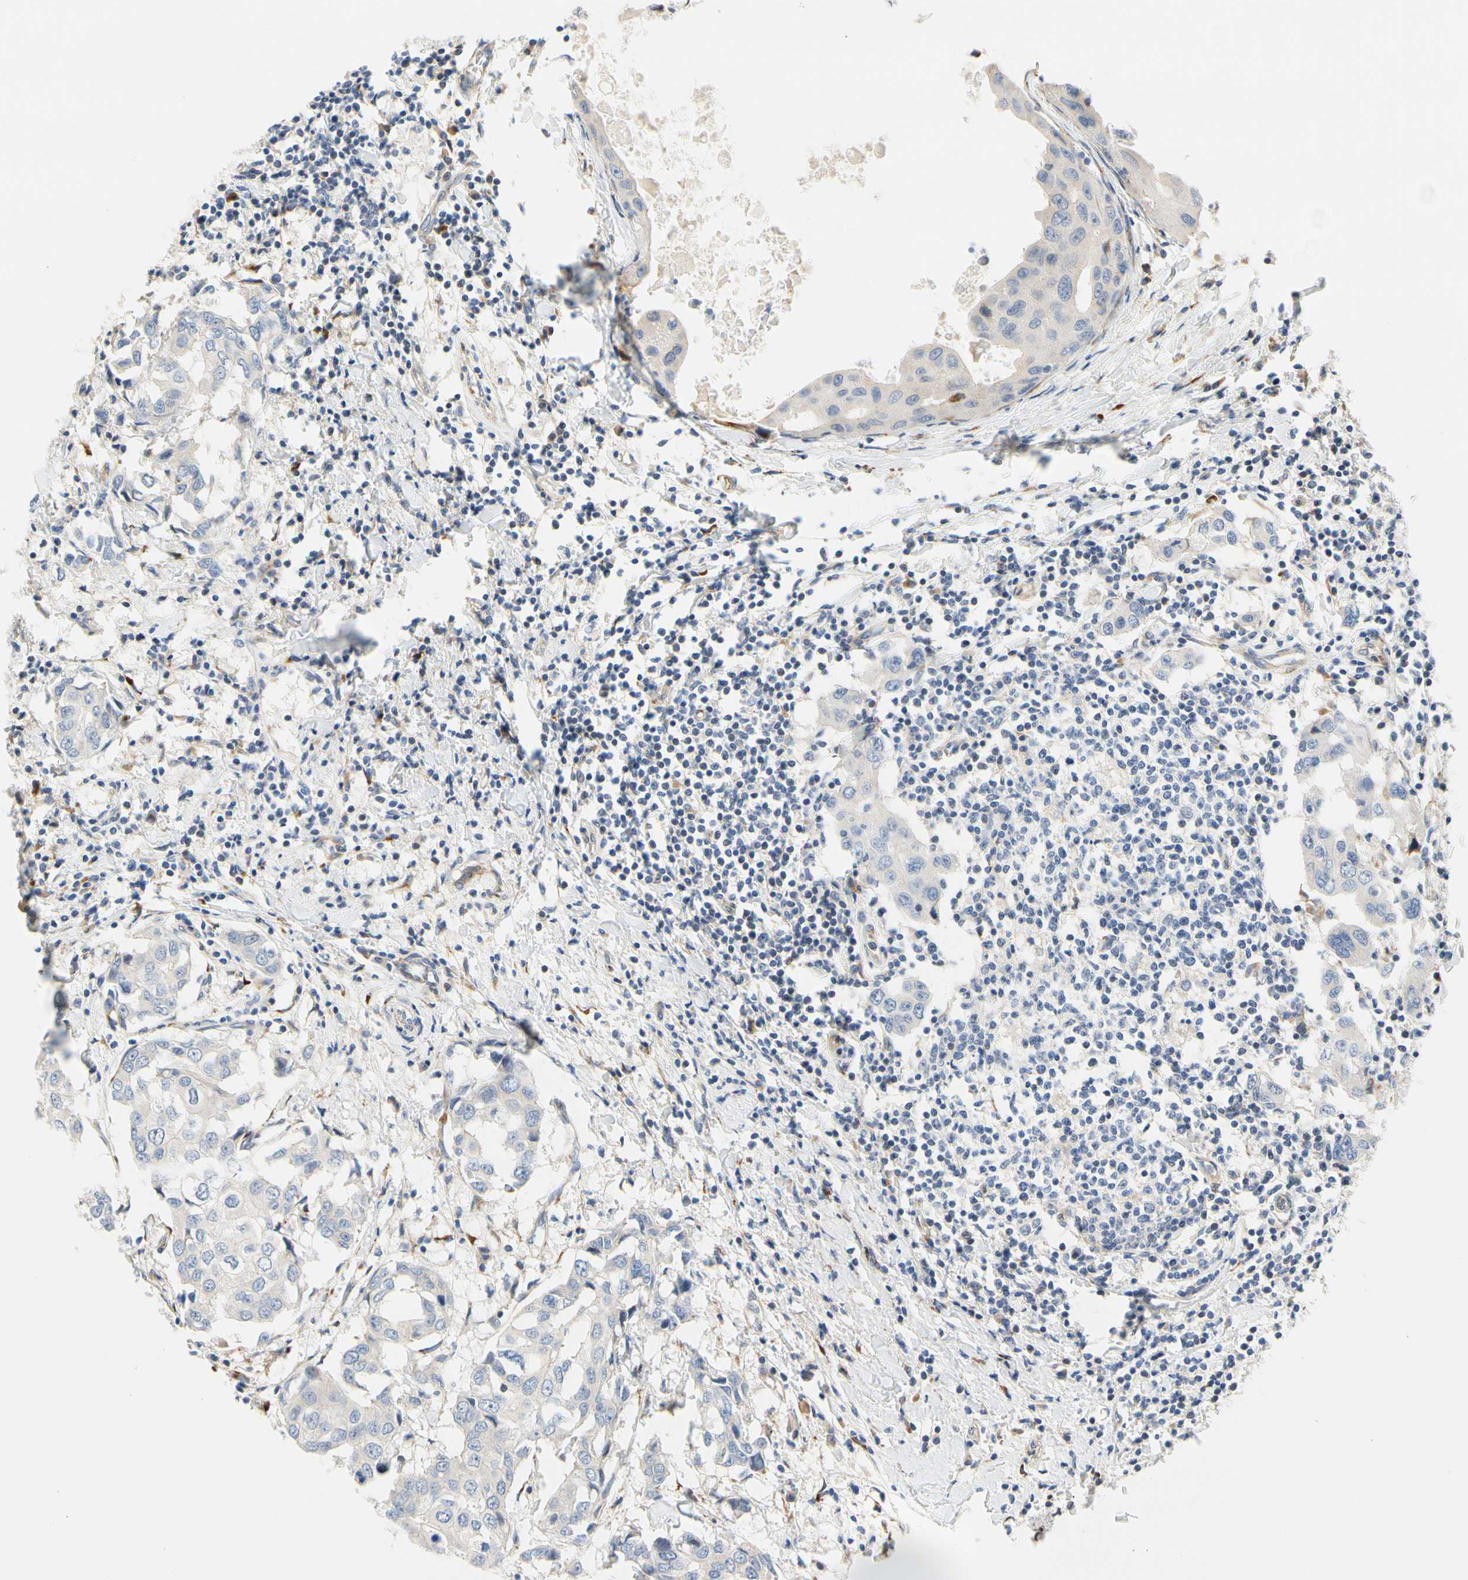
{"staining": {"intensity": "negative", "quantity": "none", "location": "none"}, "tissue": "breast cancer", "cell_type": "Tumor cells", "image_type": "cancer", "snomed": [{"axis": "morphology", "description": "Duct carcinoma"}, {"axis": "topography", "description": "Breast"}], "caption": "This is a micrograph of immunohistochemistry (IHC) staining of breast cancer (invasive ductal carcinoma), which shows no staining in tumor cells.", "gene": "ZNF236", "patient": {"sex": "female", "age": 27}}